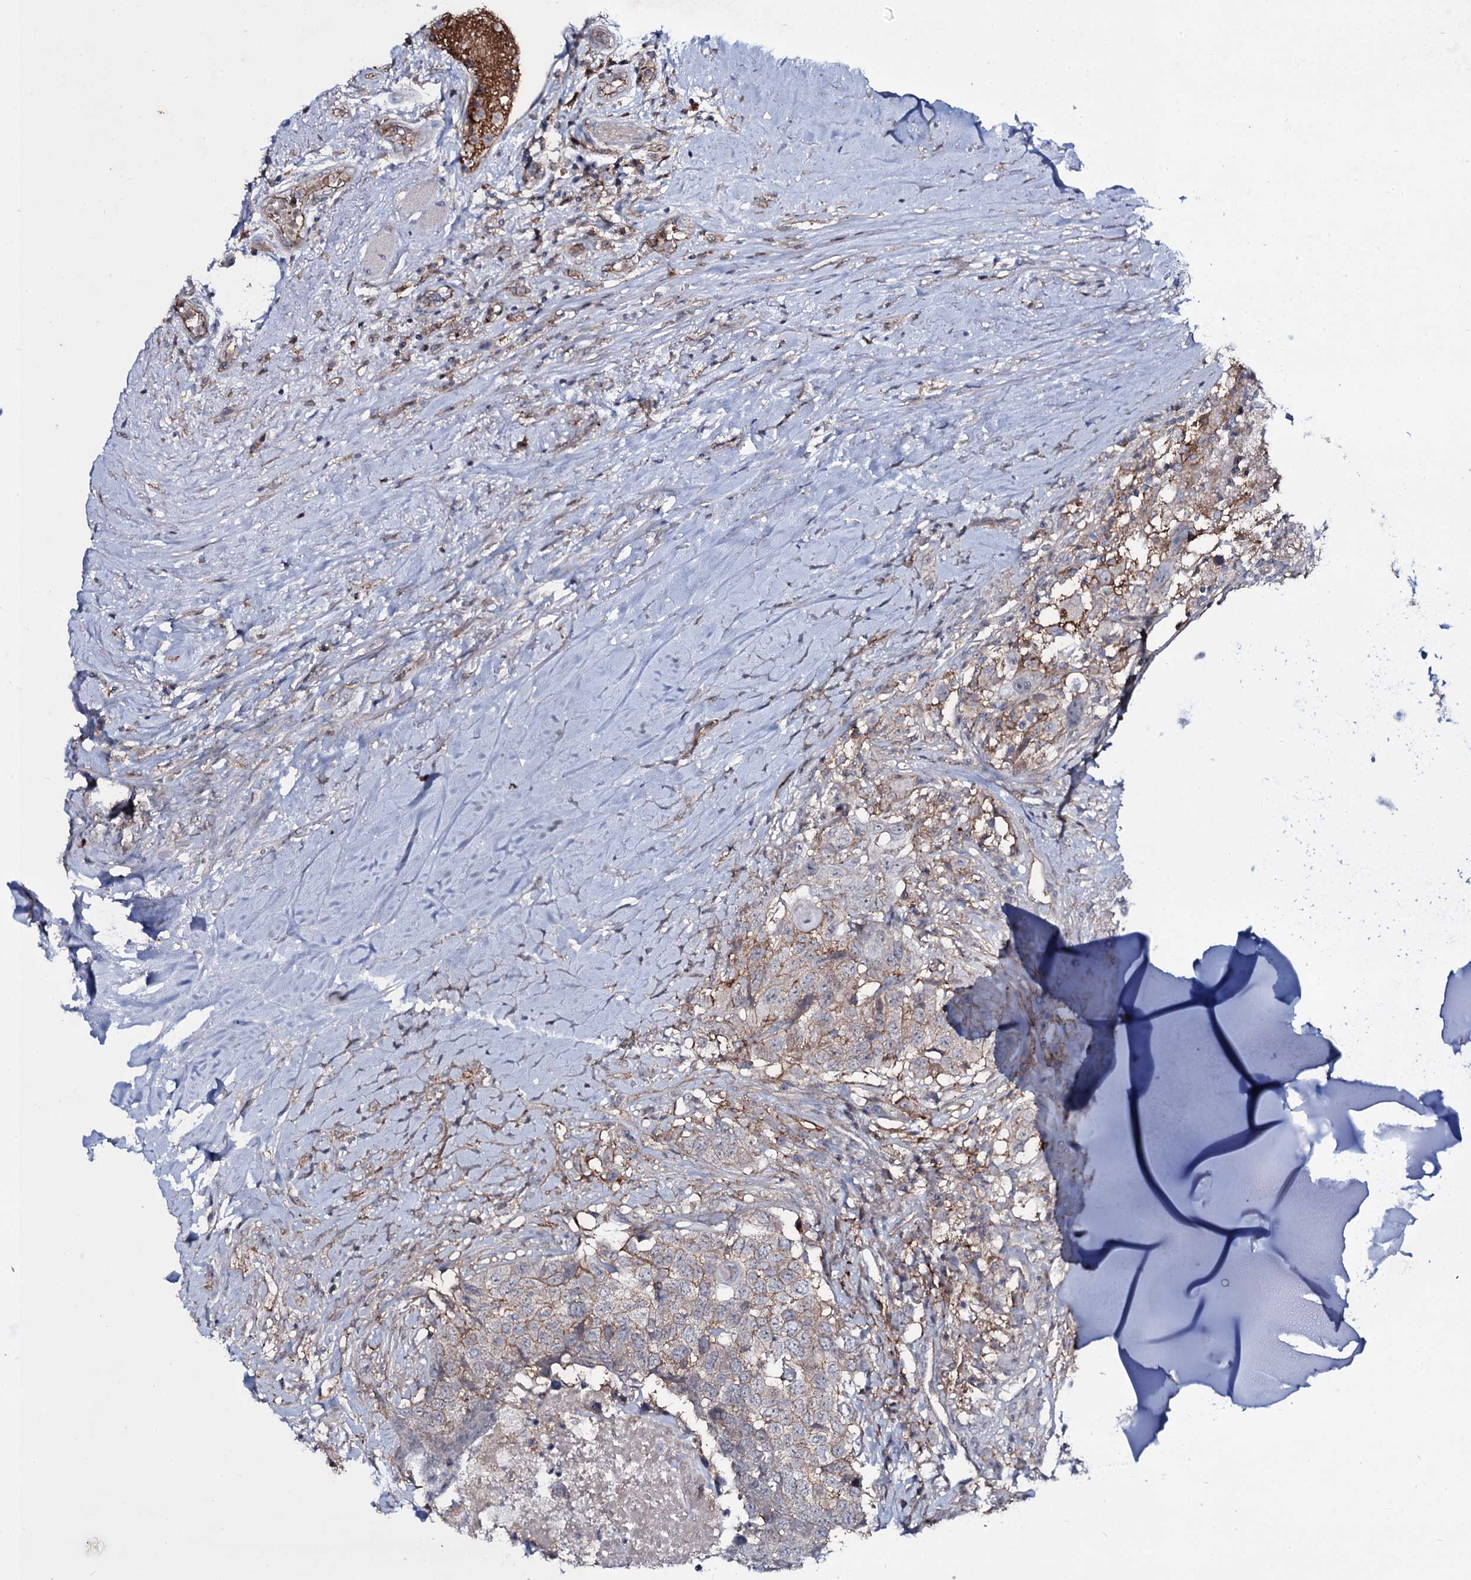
{"staining": {"intensity": "moderate", "quantity": "25%-75%", "location": "cytoplasmic/membranous"}, "tissue": "head and neck cancer", "cell_type": "Tumor cells", "image_type": "cancer", "snomed": [{"axis": "morphology", "description": "Squamous cell carcinoma, NOS"}, {"axis": "topography", "description": "Head-Neck"}], "caption": "Tumor cells show moderate cytoplasmic/membranous staining in approximately 25%-75% of cells in head and neck squamous cell carcinoma.", "gene": "SNAP23", "patient": {"sex": "male", "age": 66}}